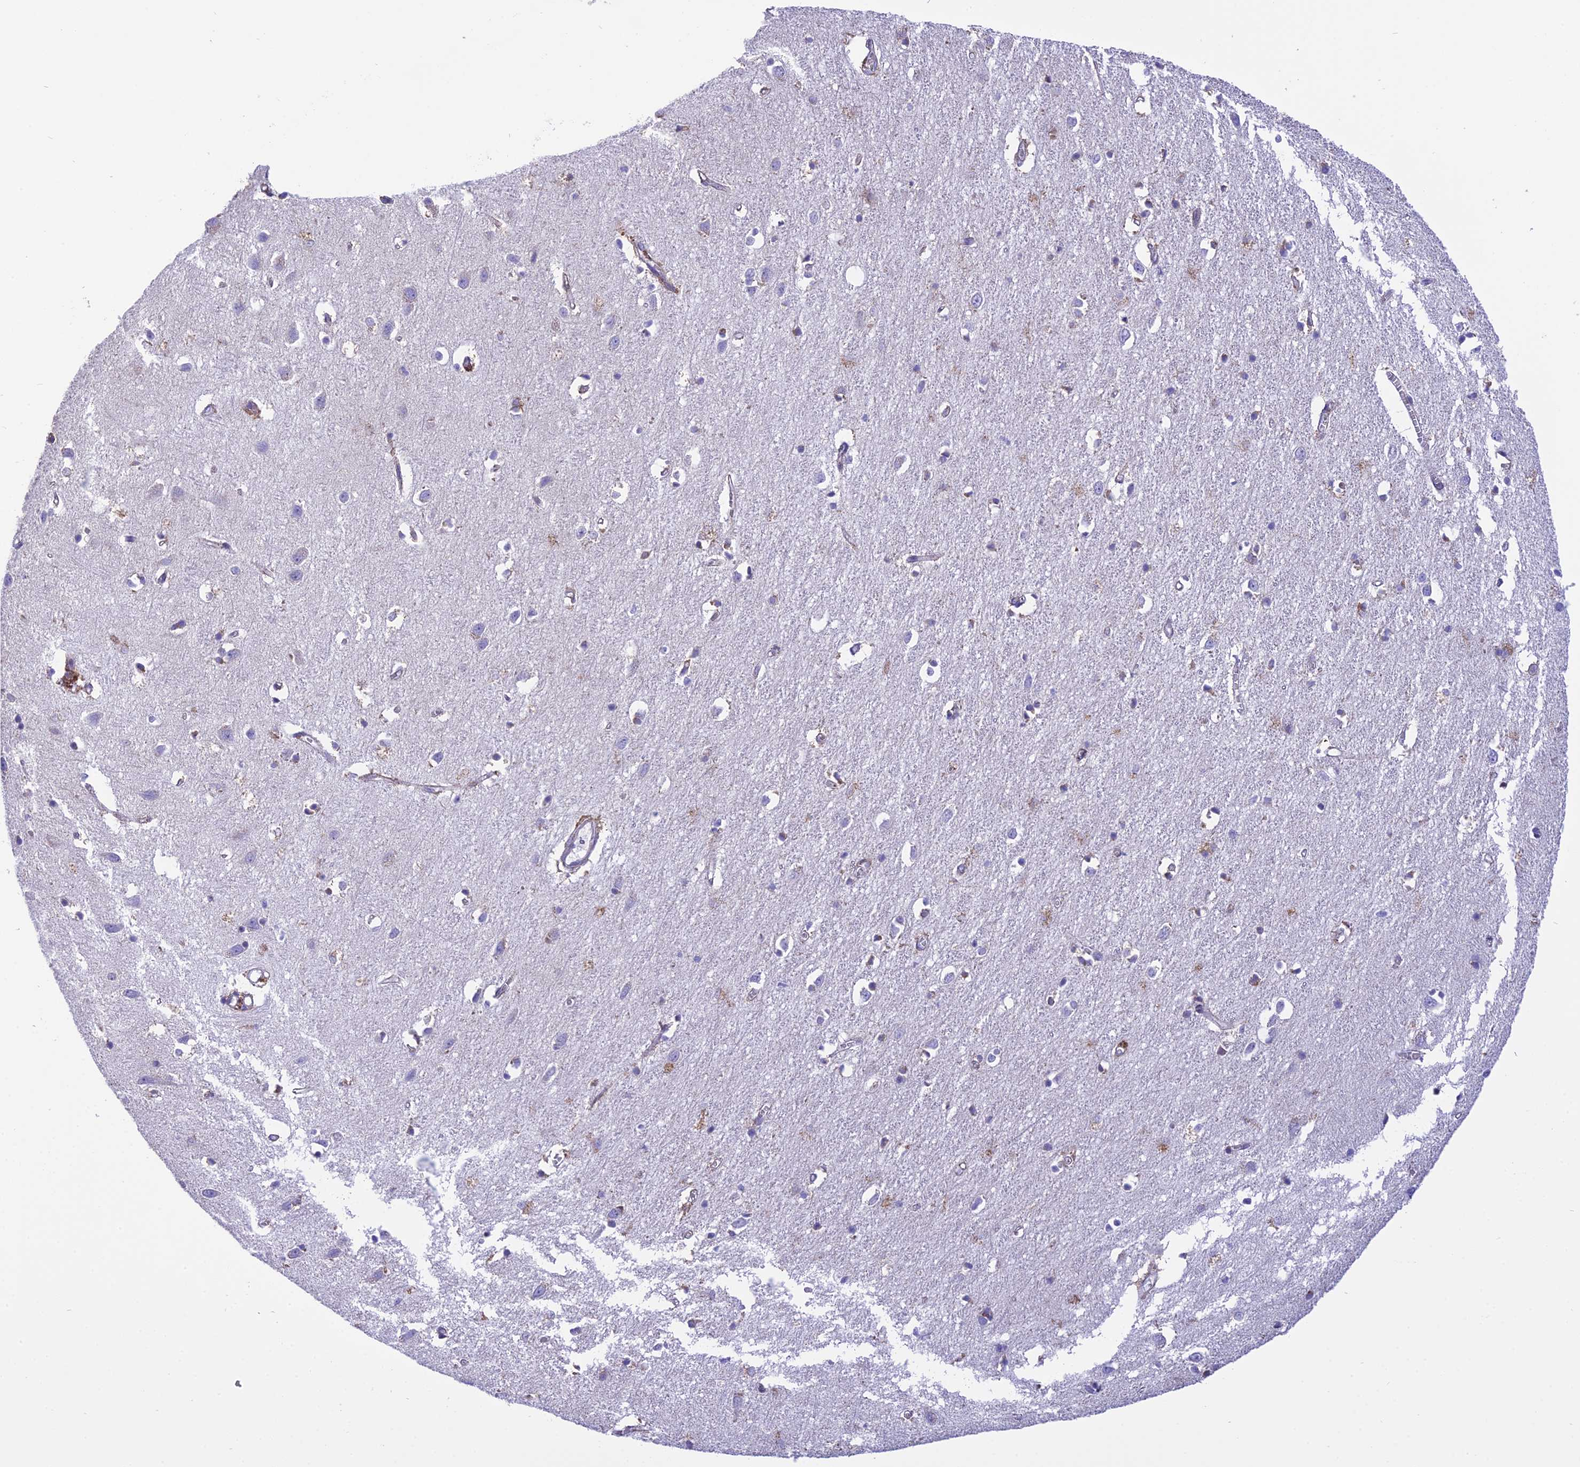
{"staining": {"intensity": "weak", "quantity": ">75%", "location": "cytoplasmic/membranous"}, "tissue": "cerebral cortex", "cell_type": "Endothelial cells", "image_type": "normal", "snomed": [{"axis": "morphology", "description": "Normal tissue, NOS"}, {"axis": "topography", "description": "Cerebral cortex"}], "caption": "An image of cerebral cortex stained for a protein reveals weak cytoplasmic/membranous brown staining in endothelial cells. (DAB IHC with brightfield microscopy, high magnification).", "gene": "CORO7", "patient": {"sex": "female", "age": 64}}